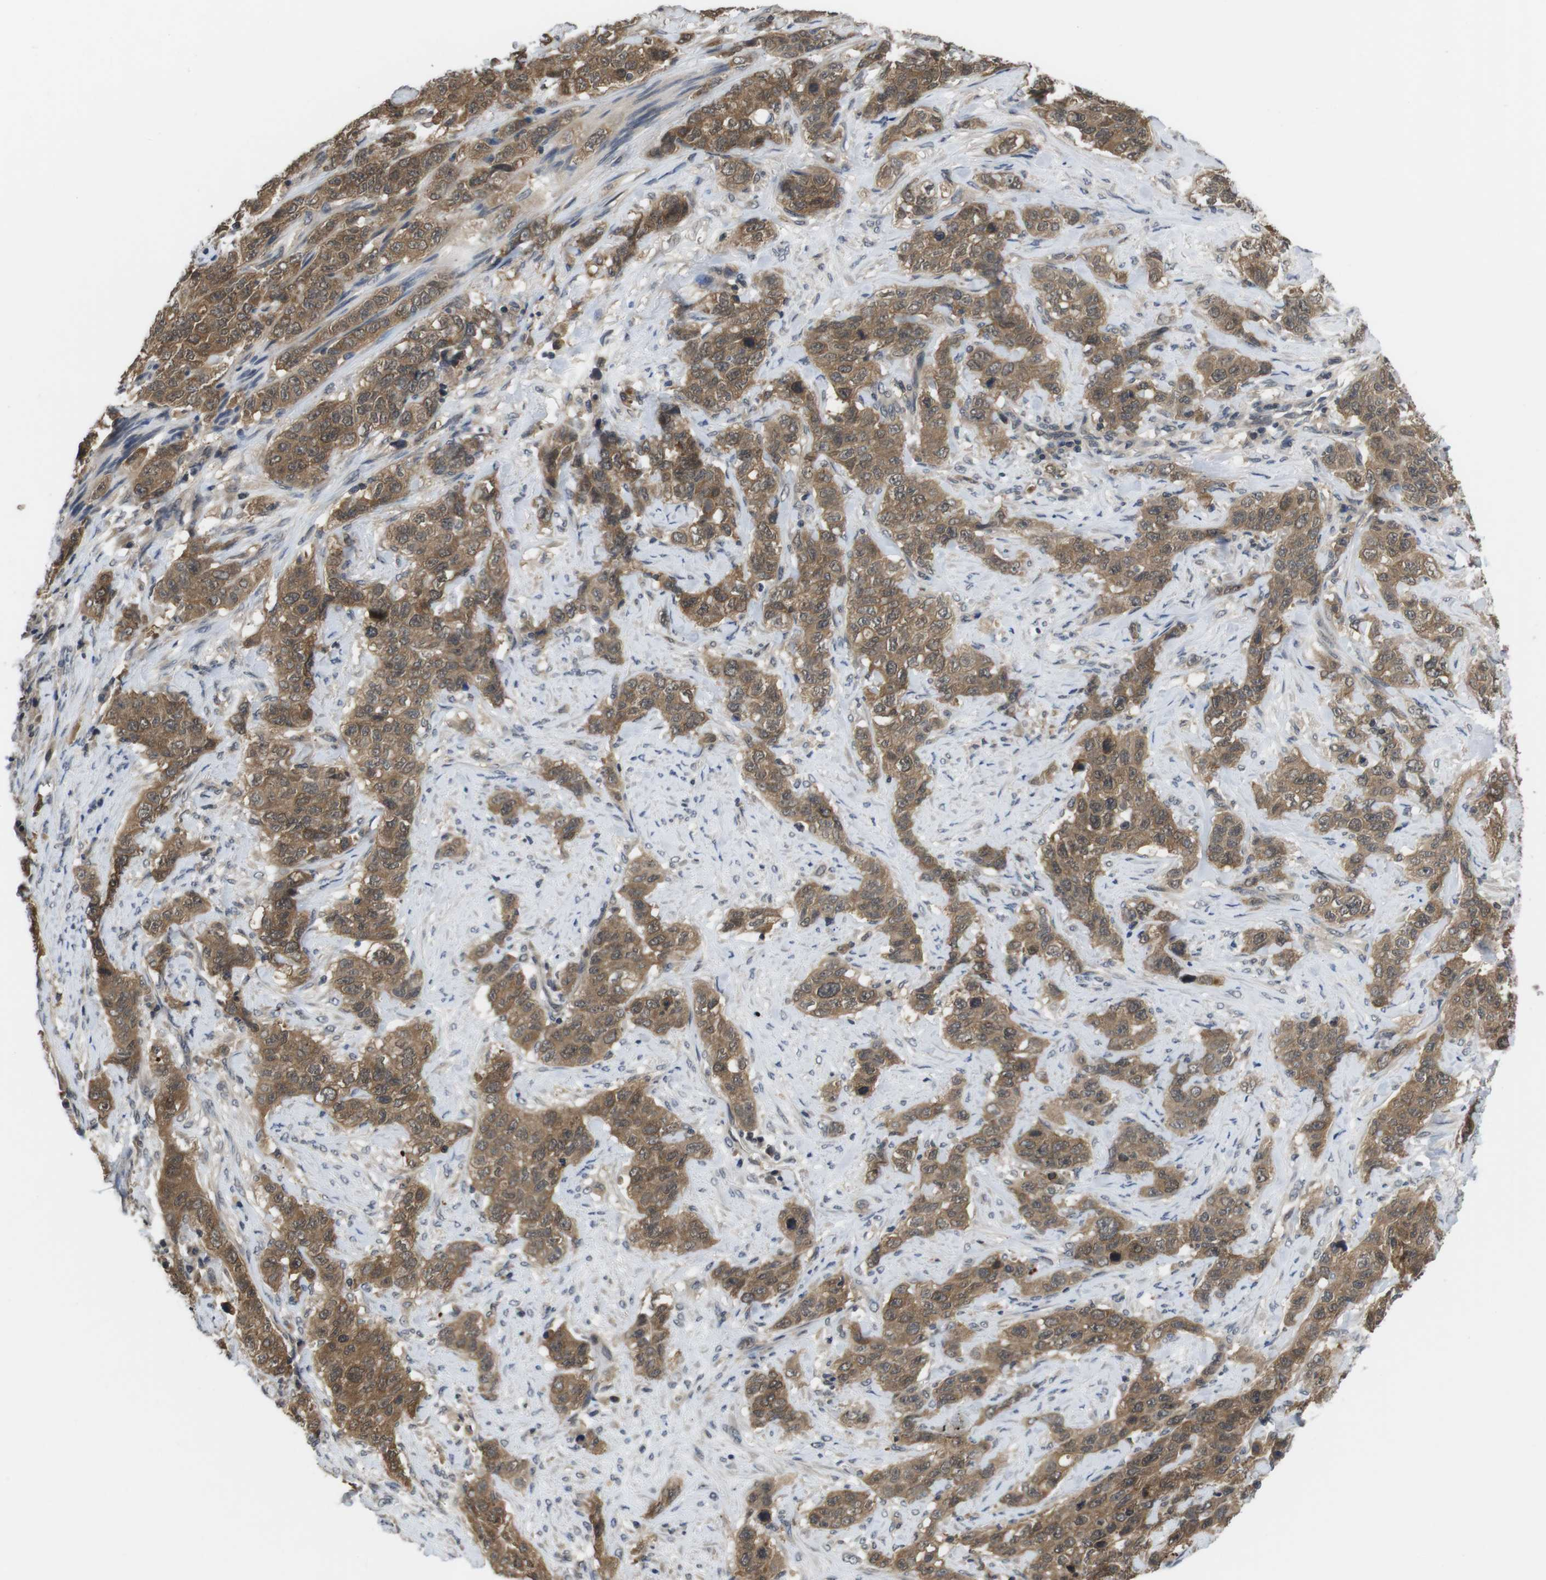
{"staining": {"intensity": "moderate", "quantity": ">75%", "location": "cytoplasmic/membranous"}, "tissue": "stomach cancer", "cell_type": "Tumor cells", "image_type": "cancer", "snomed": [{"axis": "morphology", "description": "Adenocarcinoma, NOS"}, {"axis": "topography", "description": "Stomach"}], "caption": "Stomach cancer tissue demonstrates moderate cytoplasmic/membranous positivity in approximately >75% of tumor cells (Brightfield microscopy of DAB IHC at high magnification).", "gene": "FADD", "patient": {"sex": "male", "age": 48}}